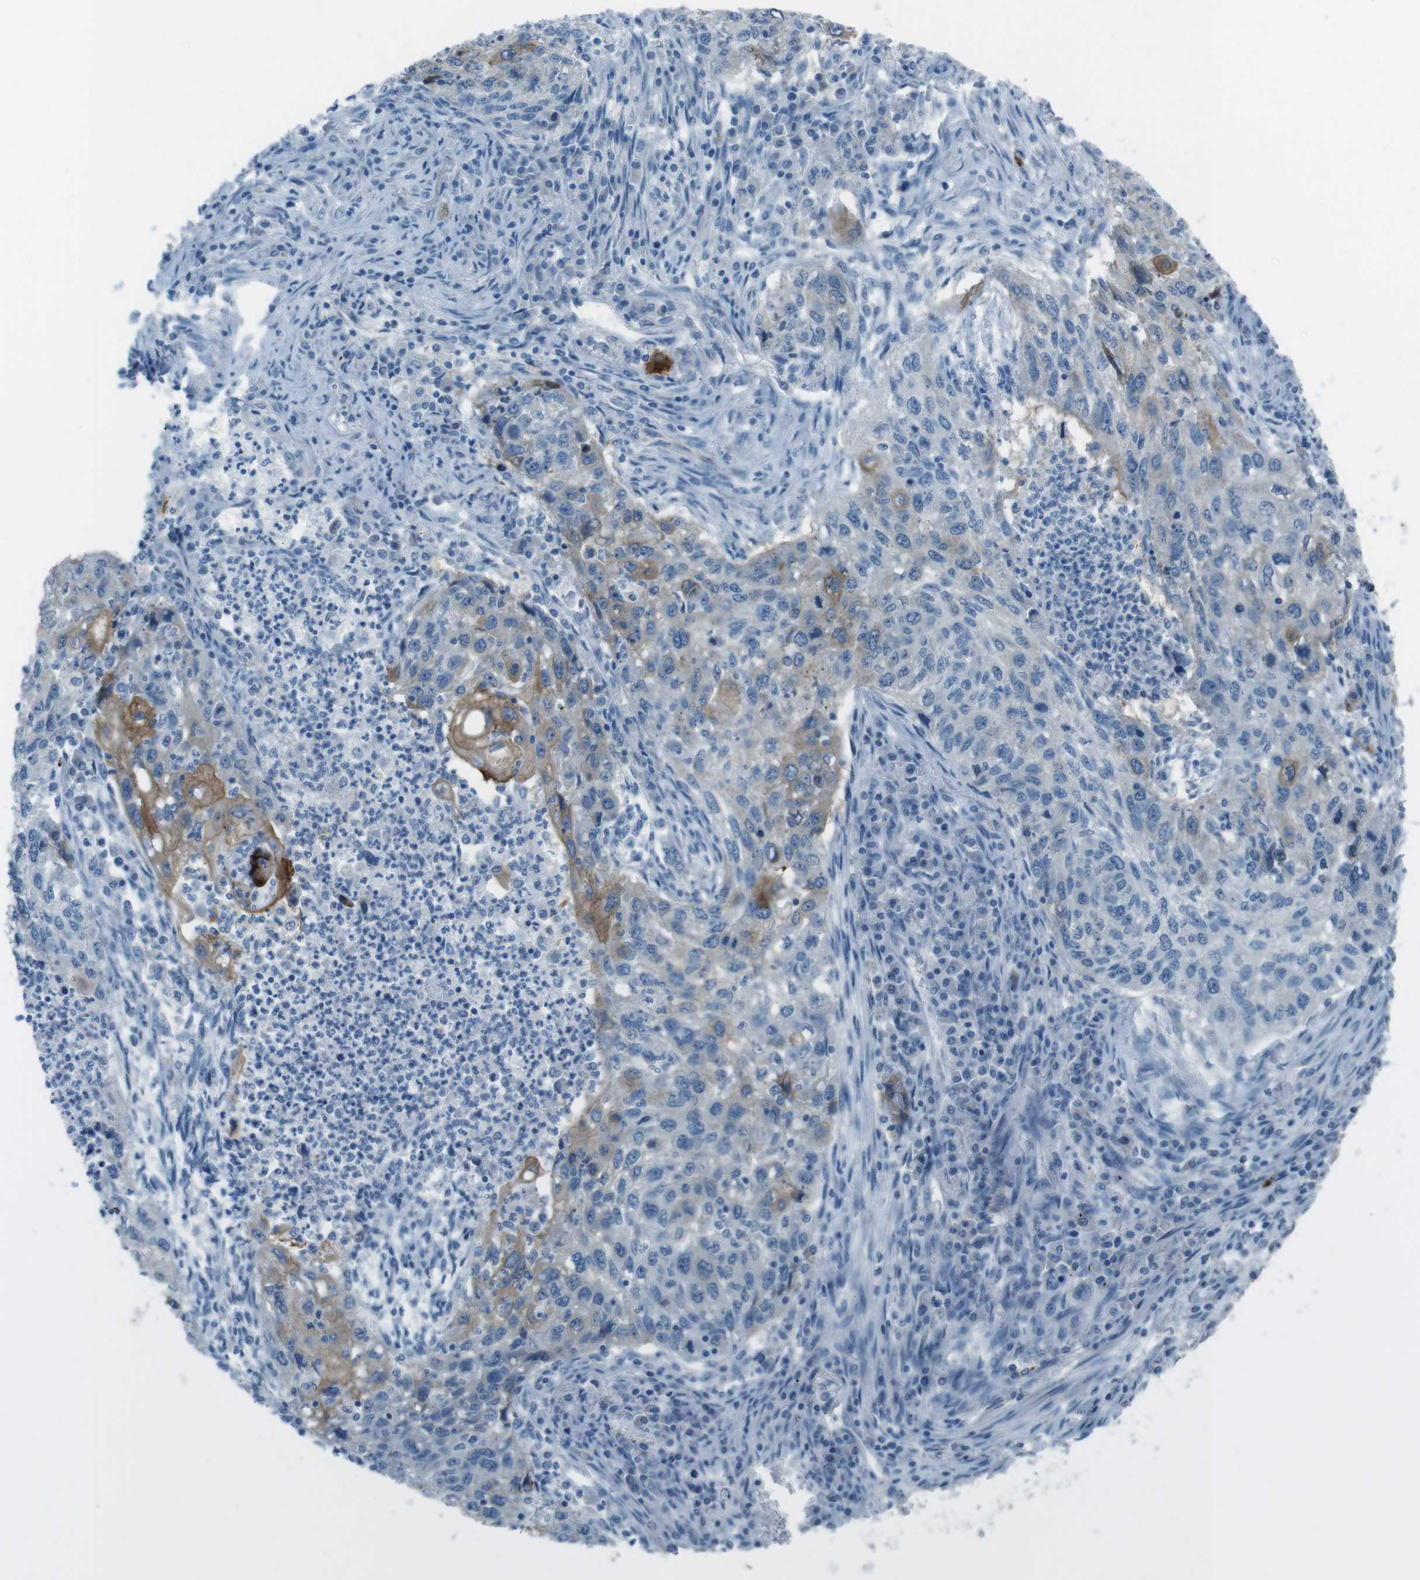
{"staining": {"intensity": "weak", "quantity": "<25%", "location": "cytoplasmic/membranous"}, "tissue": "lung cancer", "cell_type": "Tumor cells", "image_type": "cancer", "snomed": [{"axis": "morphology", "description": "Squamous cell carcinoma, NOS"}, {"axis": "topography", "description": "Lung"}], "caption": "Immunohistochemistry image of neoplastic tissue: lung squamous cell carcinoma stained with DAB reveals no significant protein positivity in tumor cells.", "gene": "TUBB2A", "patient": {"sex": "female", "age": 63}}